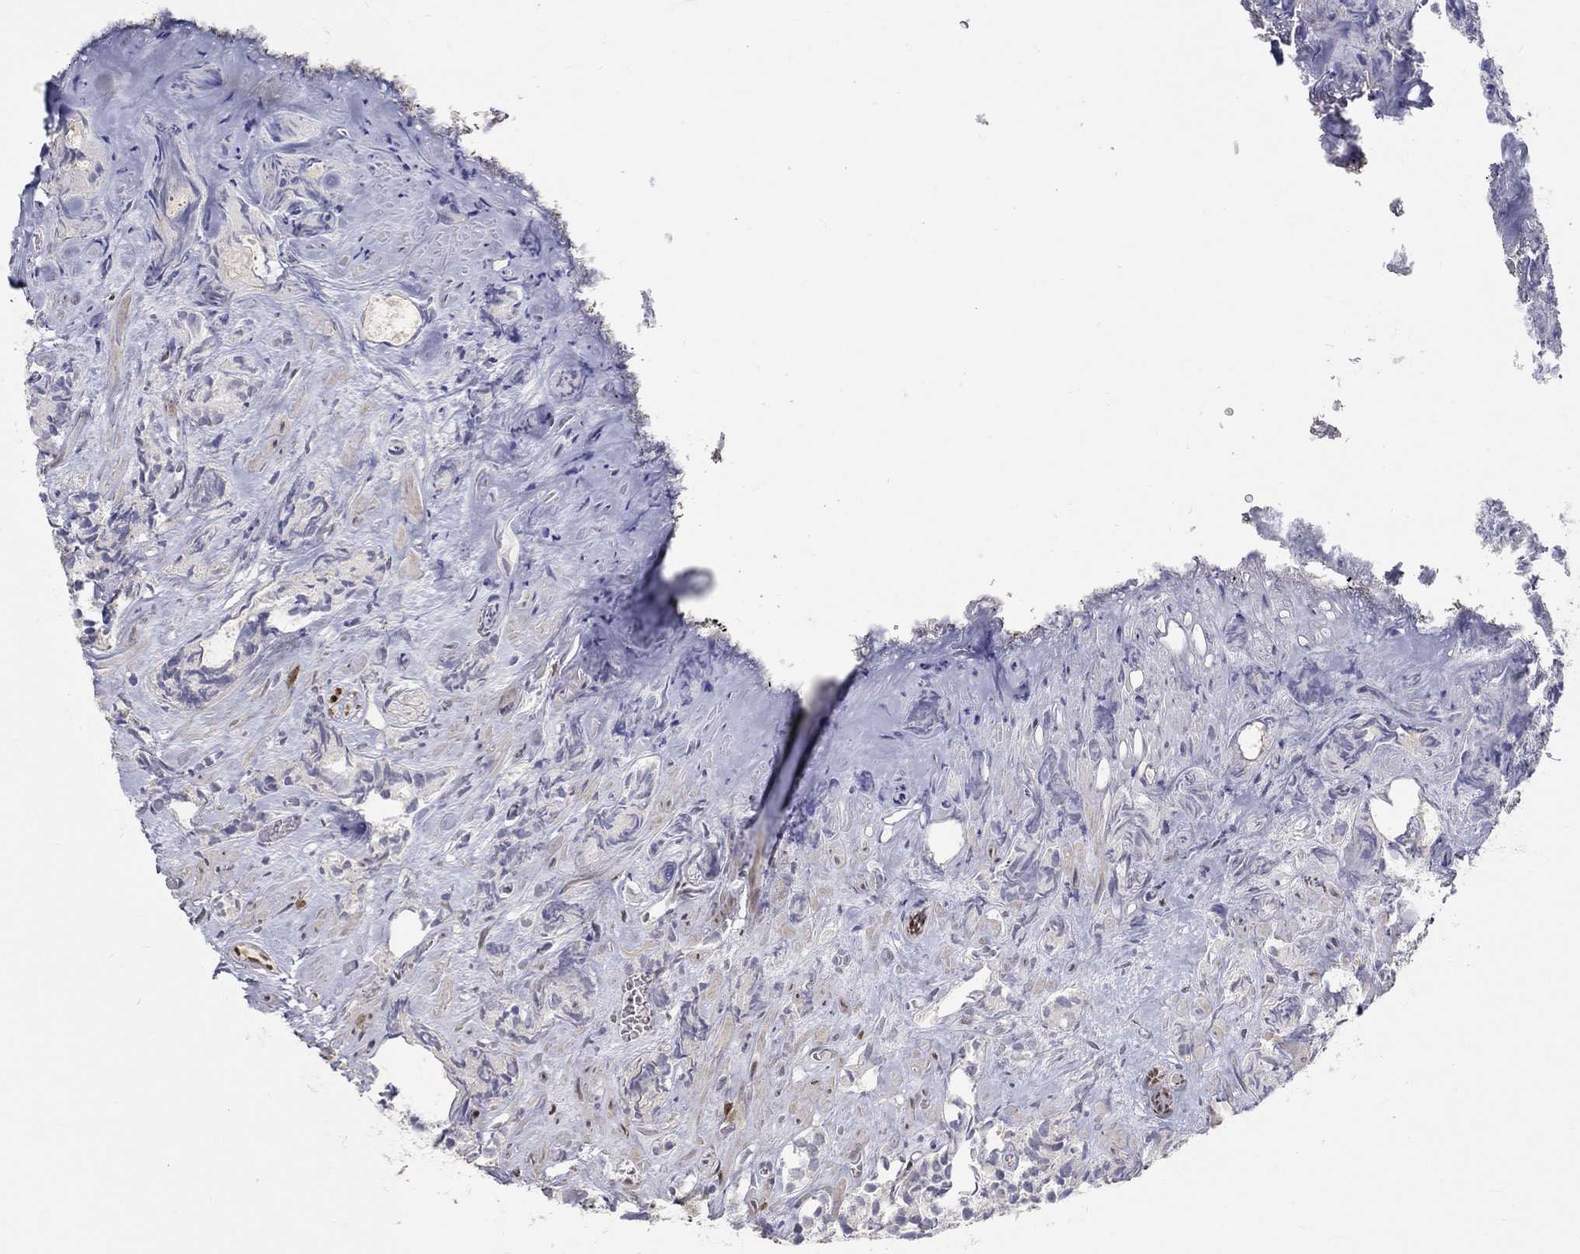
{"staining": {"intensity": "negative", "quantity": "none", "location": "none"}, "tissue": "prostate cancer", "cell_type": "Tumor cells", "image_type": "cancer", "snomed": [{"axis": "morphology", "description": "Adenocarcinoma, High grade"}, {"axis": "topography", "description": "Prostate"}], "caption": "Immunohistochemistry (IHC) histopathology image of prostate cancer stained for a protein (brown), which exhibits no positivity in tumor cells.", "gene": "FGF2", "patient": {"sex": "male", "age": 90}}